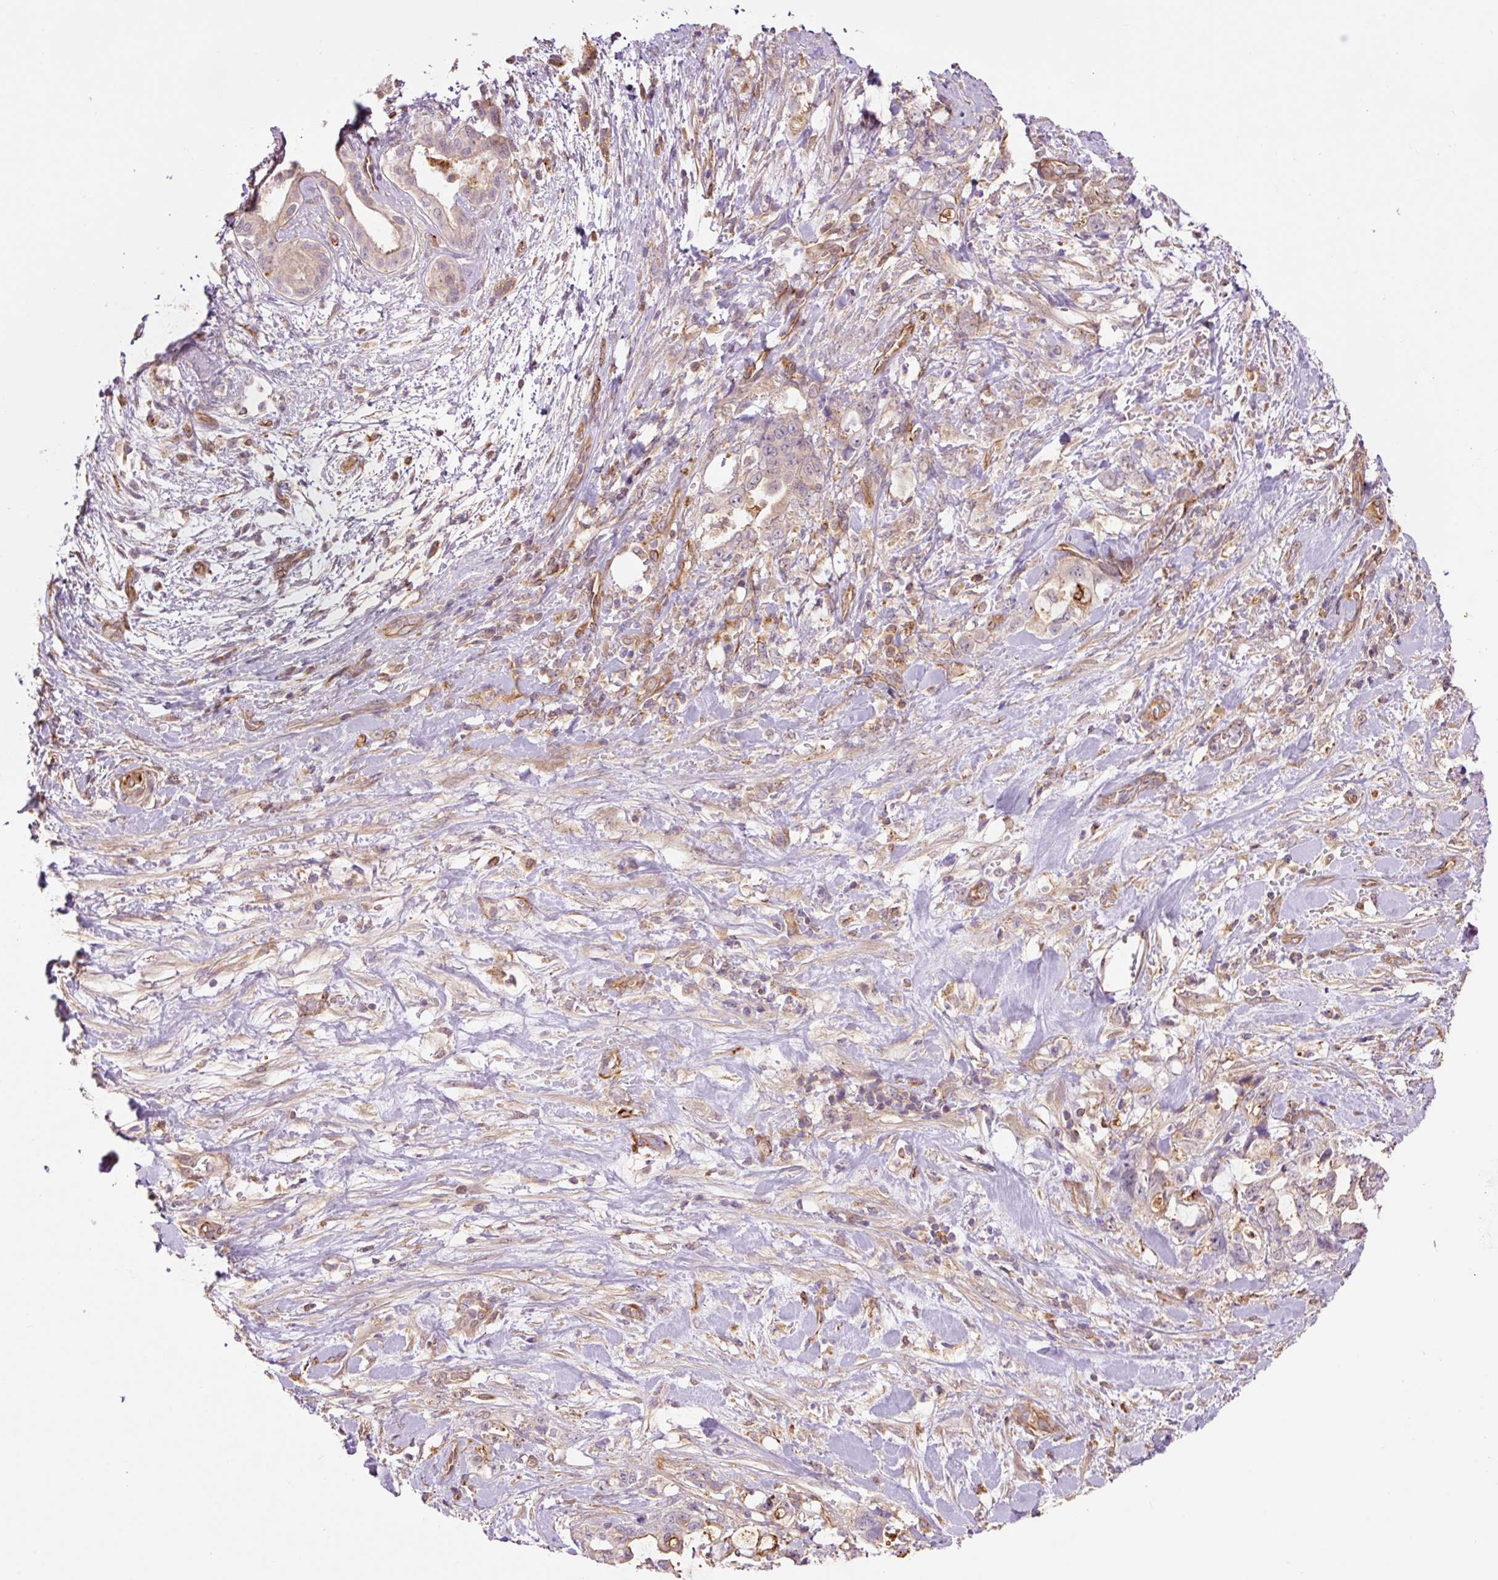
{"staining": {"intensity": "weak", "quantity": "<25%", "location": "cytoplasmic/membranous"}, "tissue": "pancreatic cancer", "cell_type": "Tumor cells", "image_type": "cancer", "snomed": [{"axis": "morphology", "description": "Adenocarcinoma, NOS"}, {"axis": "topography", "description": "Pancreas"}], "caption": "High magnification brightfield microscopy of pancreatic cancer stained with DAB (3,3'-diaminobenzidine) (brown) and counterstained with hematoxylin (blue): tumor cells show no significant expression.", "gene": "PCK2", "patient": {"sex": "female", "age": 61}}